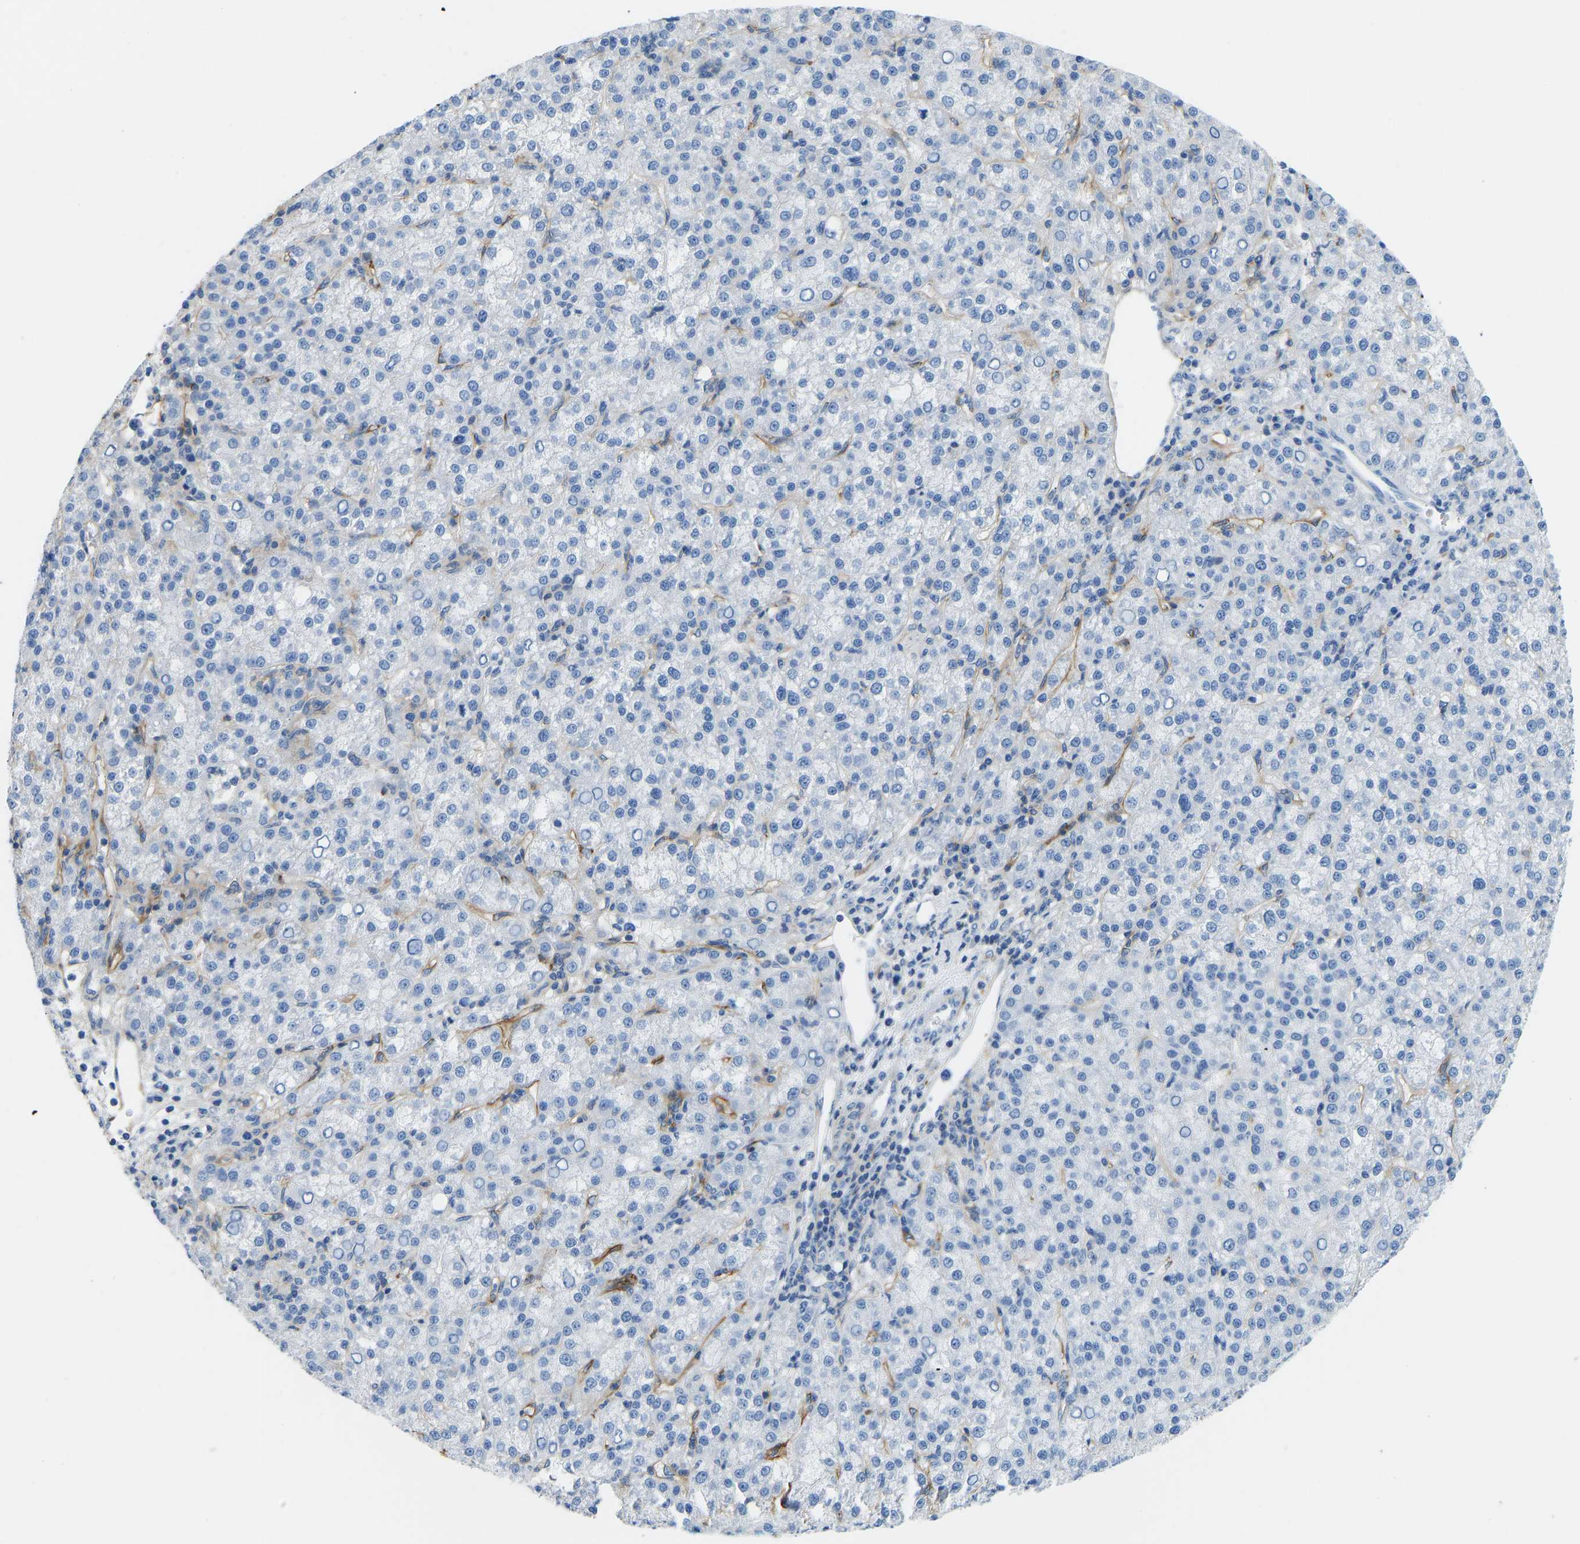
{"staining": {"intensity": "negative", "quantity": "none", "location": "none"}, "tissue": "liver cancer", "cell_type": "Tumor cells", "image_type": "cancer", "snomed": [{"axis": "morphology", "description": "Carcinoma, Hepatocellular, NOS"}, {"axis": "topography", "description": "Liver"}], "caption": "IHC histopathology image of neoplastic tissue: liver cancer stained with DAB (3,3'-diaminobenzidine) displays no significant protein expression in tumor cells.", "gene": "COL15A1", "patient": {"sex": "female", "age": 58}}